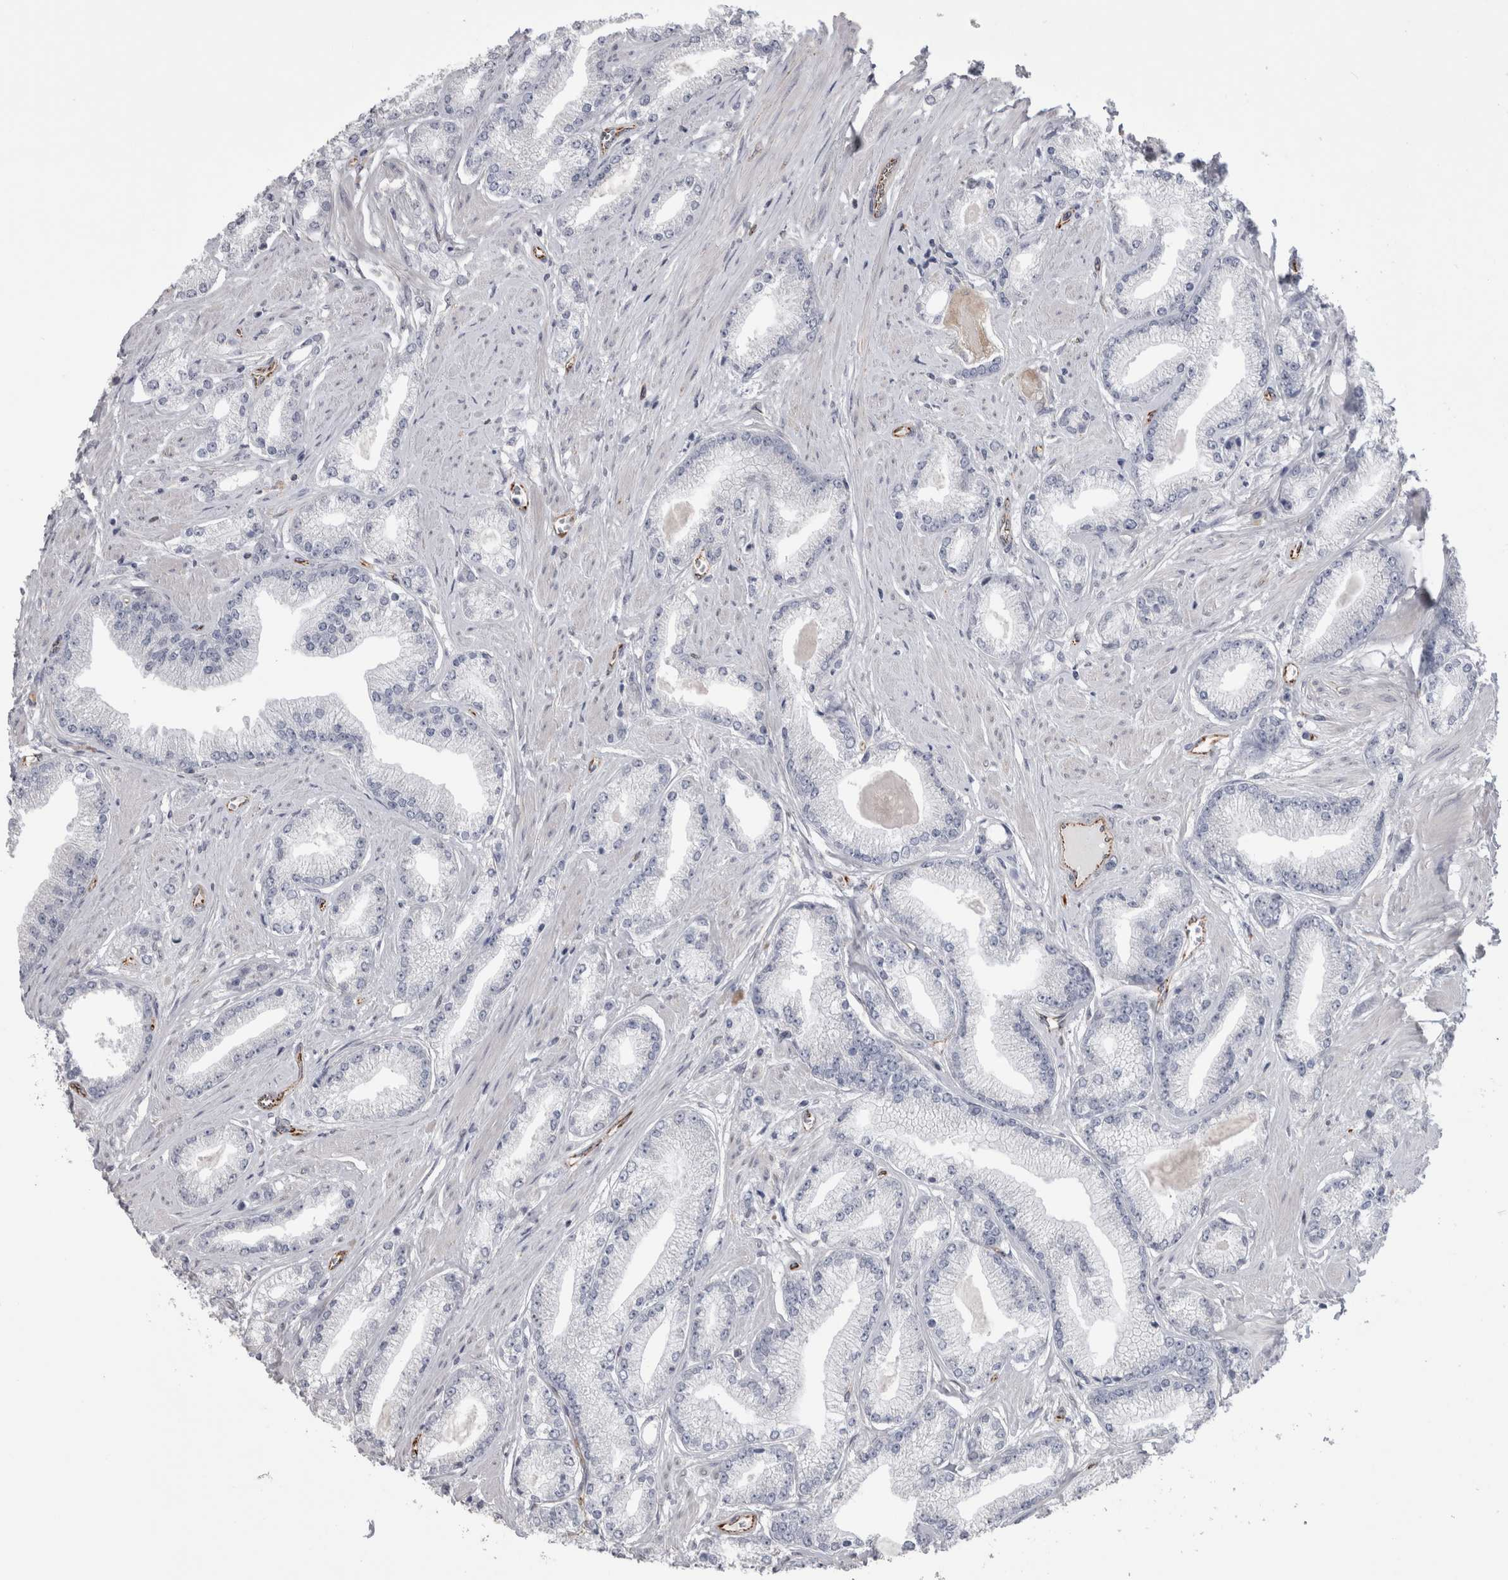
{"staining": {"intensity": "negative", "quantity": "none", "location": "none"}, "tissue": "prostate cancer", "cell_type": "Tumor cells", "image_type": "cancer", "snomed": [{"axis": "morphology", "description": "Adenocarcinoma, Low grade"}, {"axis": "topography", "description": "Prostate"}], "caption": "Immunohistochemical staining of prostate adenocarcinoma (low-grade) displays no significant staining in tumor cells. The staining was performed using DAB to visualize the protein expression in brown, while the nuclei were stained in blue with hematoxylin (Magnification: 20x).", "gene": "ACOT7", "patient": {"sex": "male", "age": 62}}